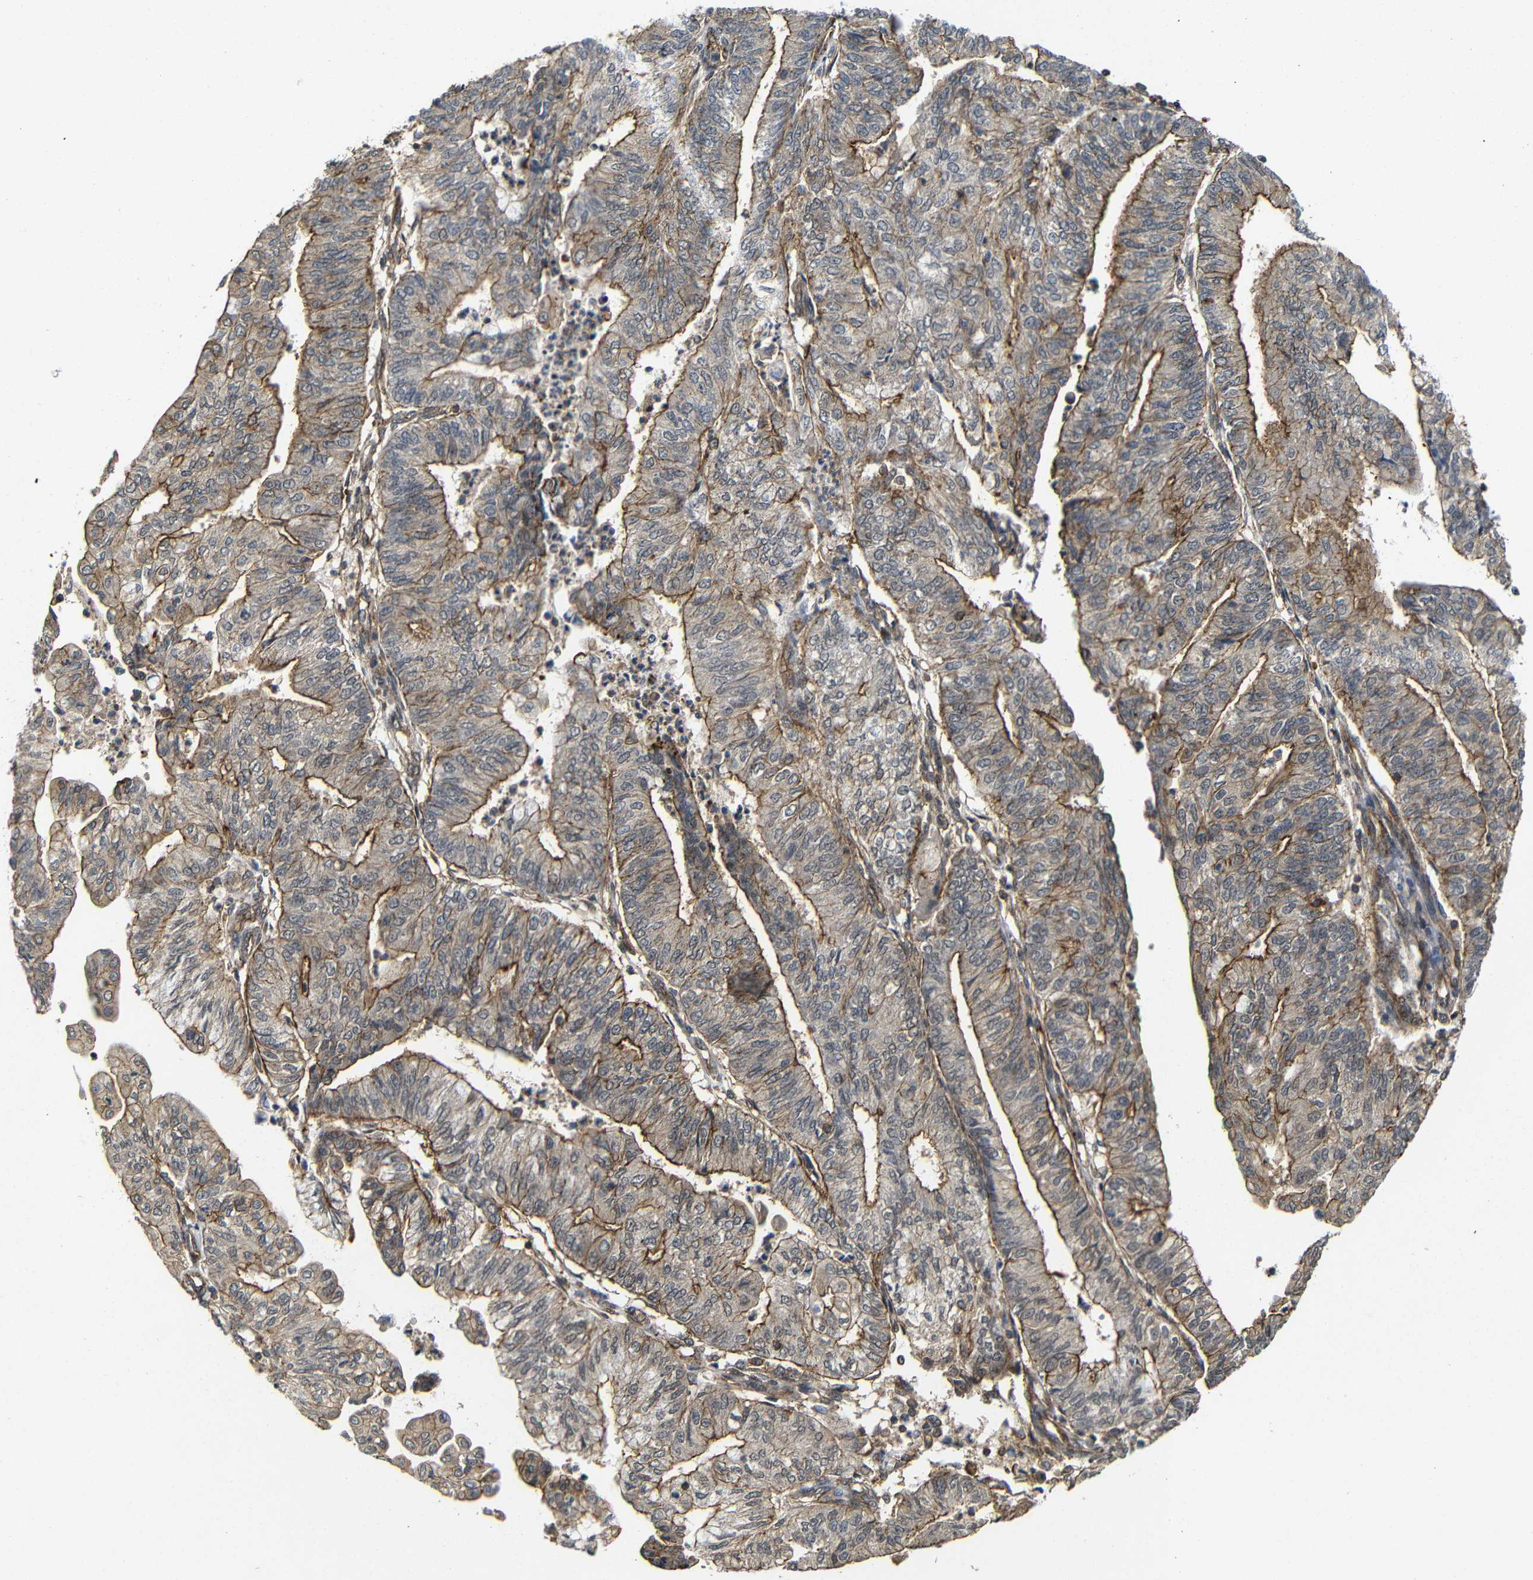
{"staining": {"intensity": "moderate", "quantity": ">75%", "location": "cytoplasmic/membranous"}, "tissue": "endometrial cancer", "cell_type": "Tumor cells", "image_type": "cancer", "snomed": [{"axis": "morphology", "description": "Adenocarcinoma, NOS"}, {"axis": "topography", "description": "Endometrium"}], "caption": "Adenocarcinoma (endometrial) tissue reveals moderate cytoplasmic/membranous positivity in about >75% of tumor cells, visualized by immunohistochemistry.", "gene": "NANOS1", "patient": {"sex": "female", "age": 59}}